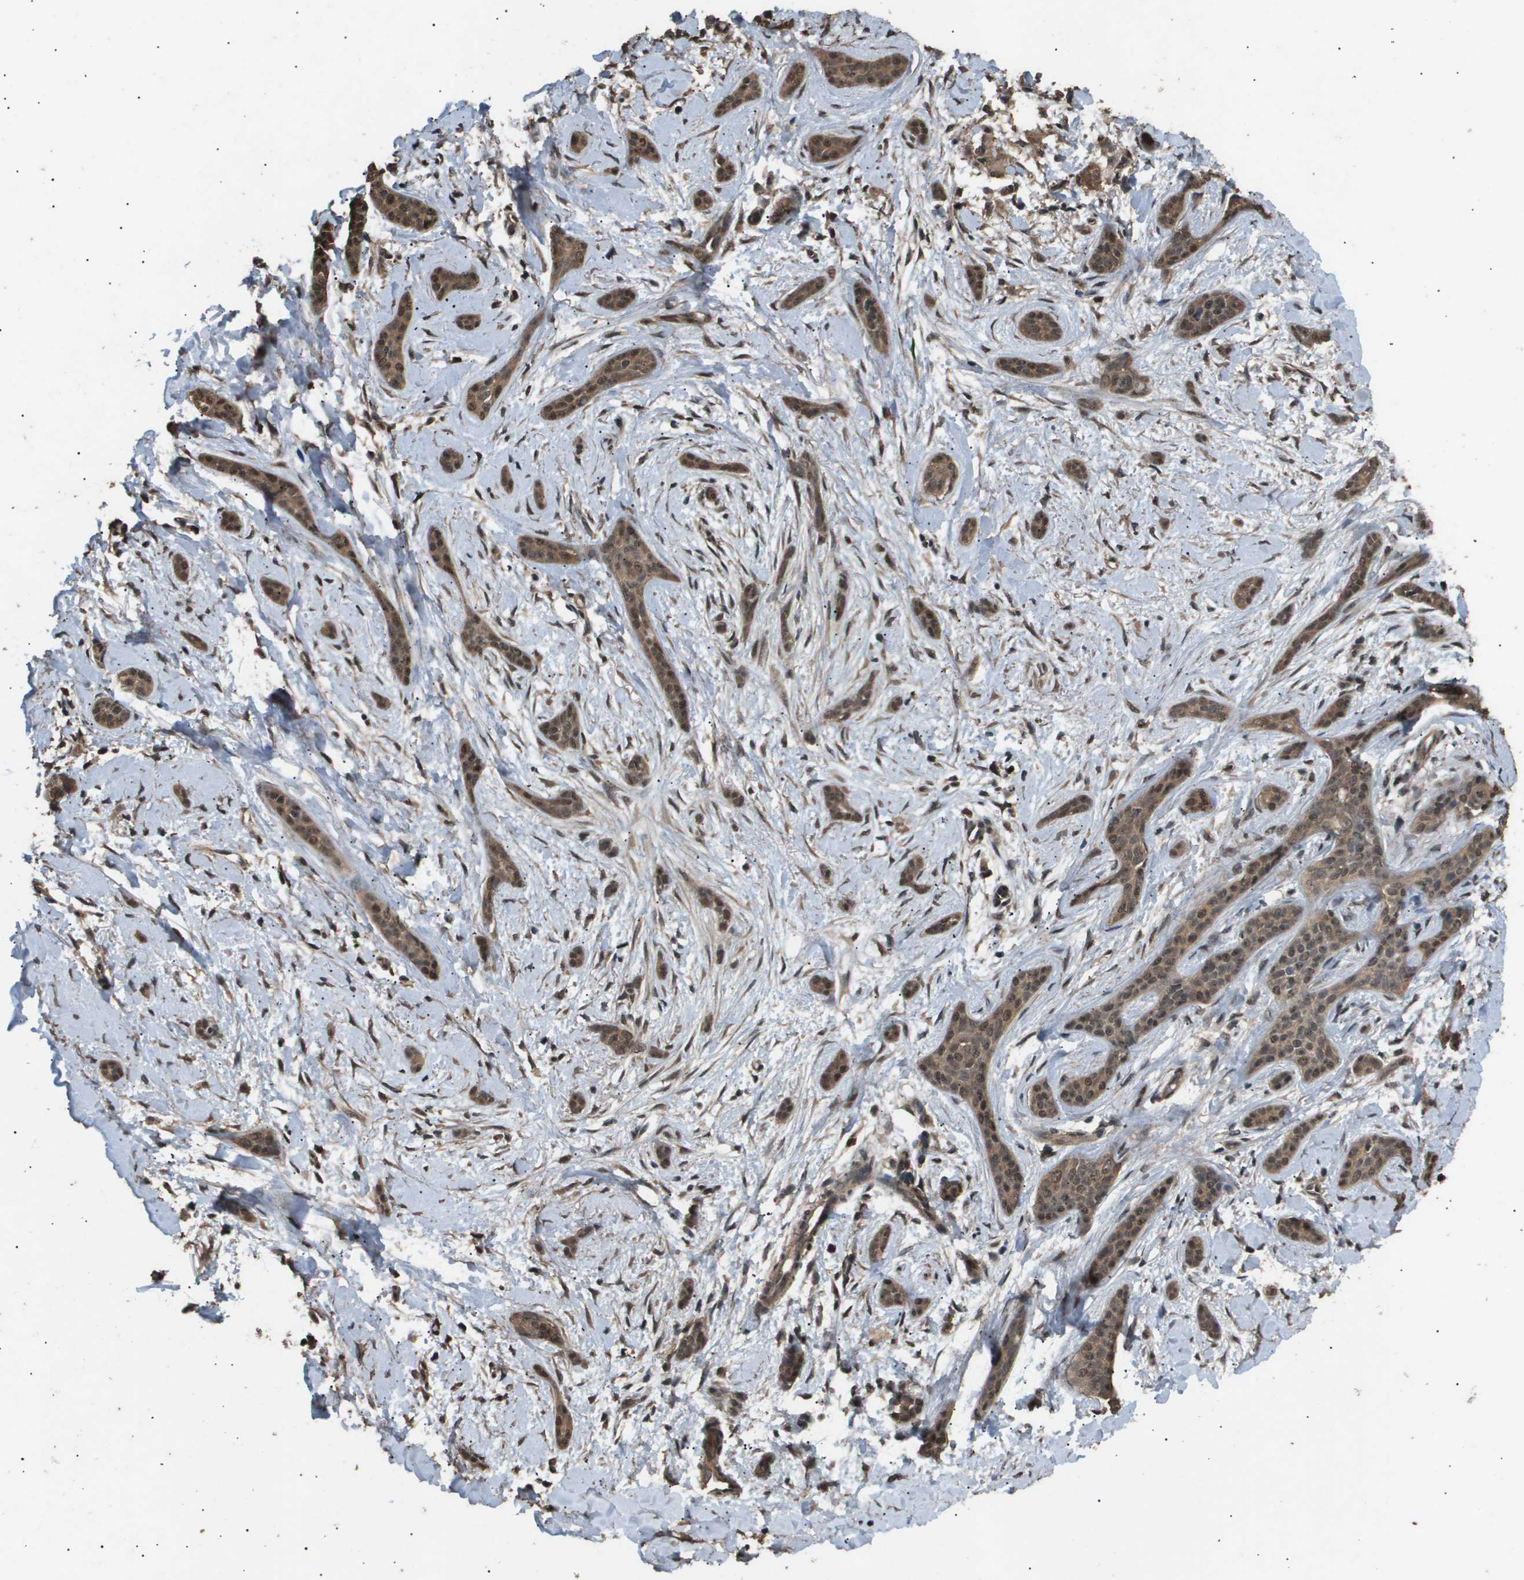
{"staining": {"intensity": "moderate", "quantity": ">75%", "location": "cytoplasmic/membranous,nuclear"}, "tissue": "skin cancer", "cell_type": "Tumor cells", "image_type": "cancer", "snomed": [{"axis": "morphology", "description": "Basal cell carcinoma"}, {"axis": "morphology", "description": "Adnexal tumor, benign"}, {"axis": "topography", "description": "Skin"}], "caption": "Immunohistochemistry staining of skin cancer (basal cell carcinoma), which reveals medium levels of moderate cytoplasmic/membranous and nuclear positivity in approximately >75% of tumor cells indicating moderate cytoplasmic/membranous and nuclear protein staining. The staining was performed using DAB (brown) for protein detection and nuclei were counterstained in hematoxylin (blue).", "gene": "ING1", "patient": {"sex": "female", "age": 42}}